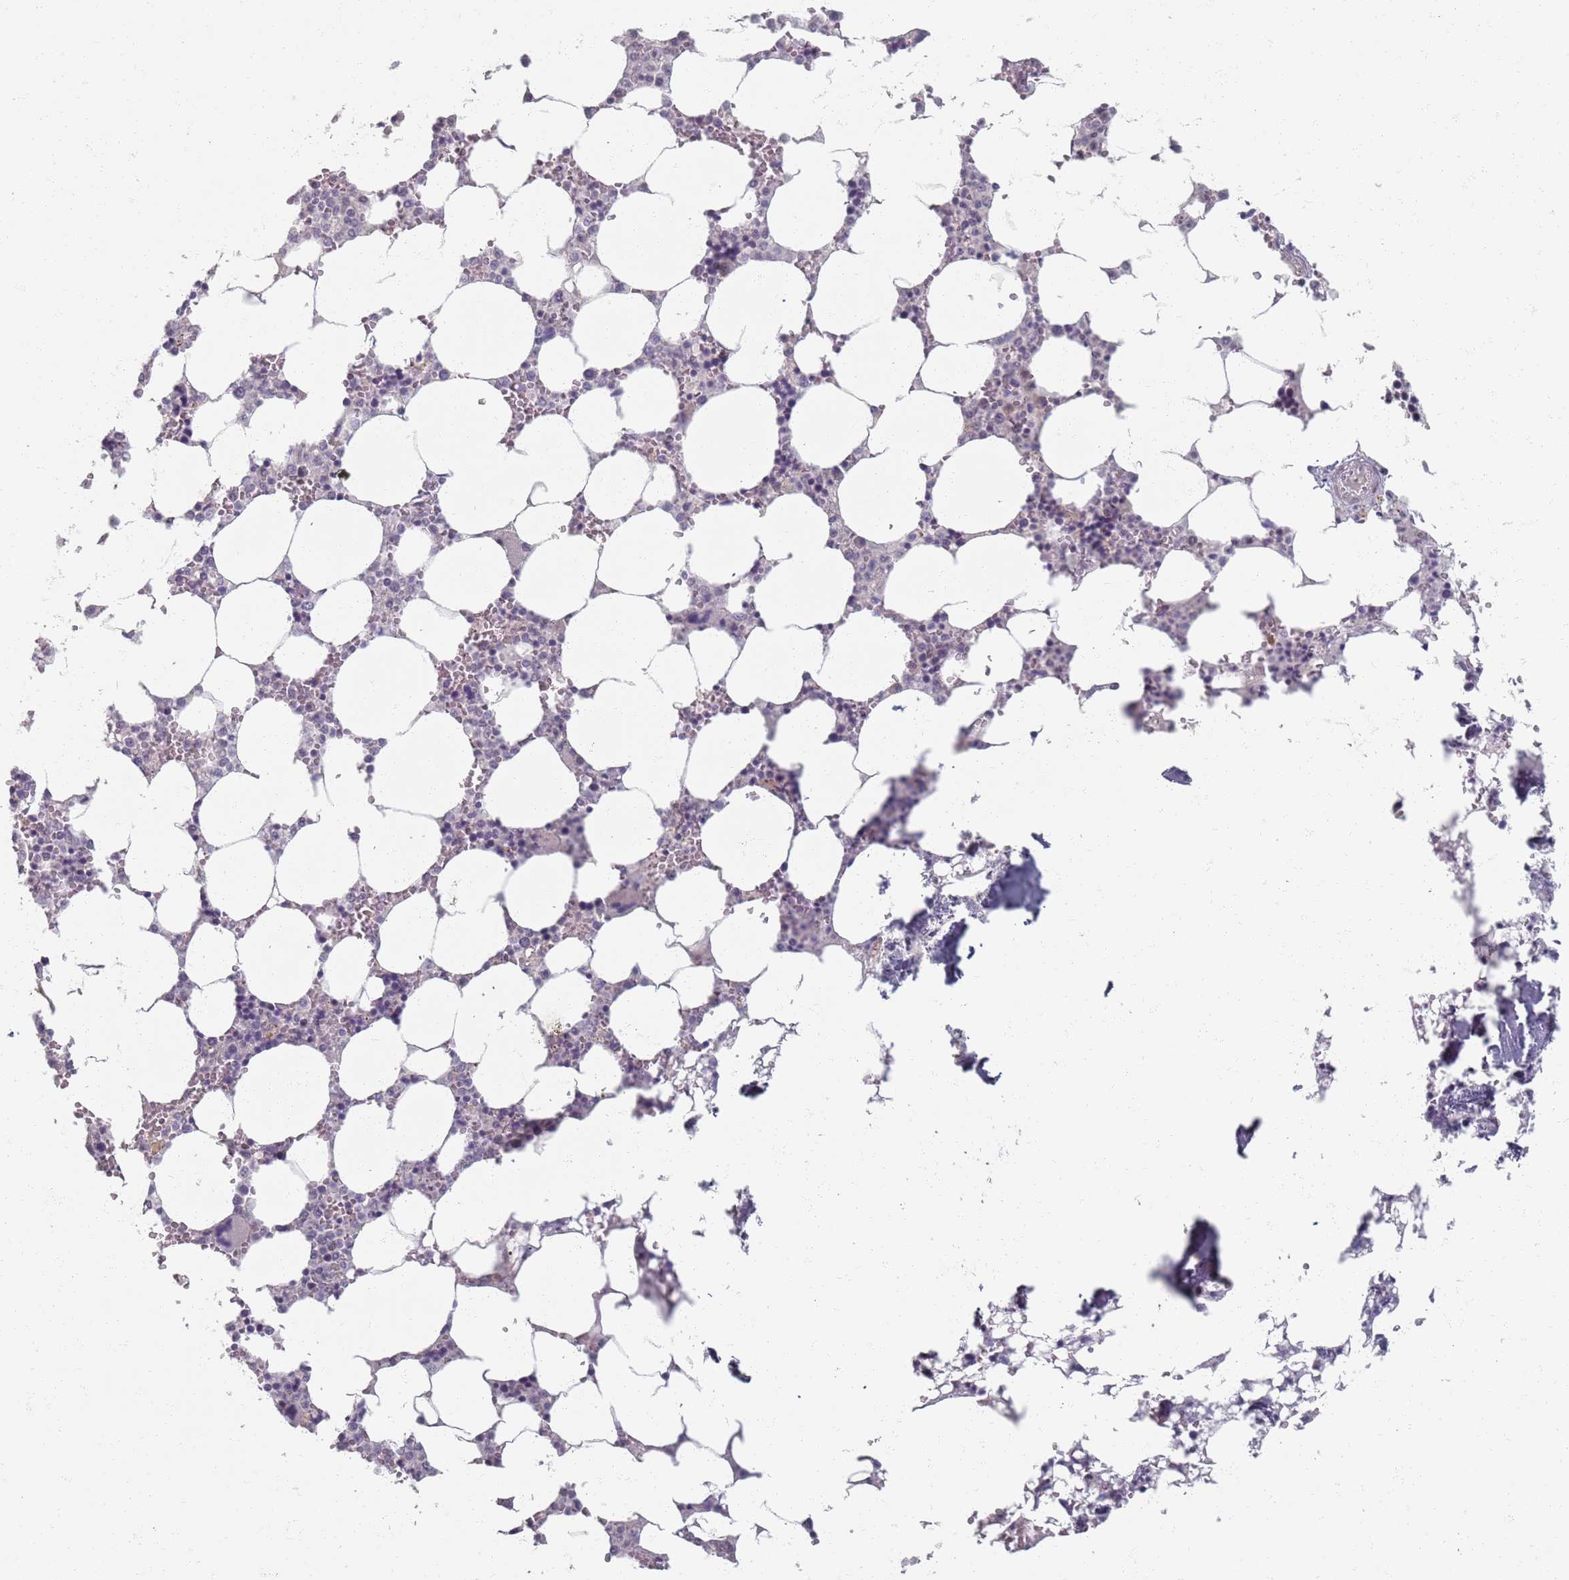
{"staining": {"intensity": "moderate", "quantity": "<25%", "location": "cytoplasmic/membranous"}, "tissue": "bone marrow", "cell_type": "Hematopoietic cells", "image_type": "normal", "snomed": [{"axis": "morphology", "description": "Normal tissue, NOS"}, {"axis": "topography", "description": "Bone marrow"}], "caption": "Brown immunohistochemical staining in normal bone marrow displays moderate cytoplasmic/membranous positivity in about <25% of hematopoietic cells. (Brightfield microscopy of DAB IHC at high magnification).", "gene": "SAMD1", "patient": {"sex": "male", "age": 64}}